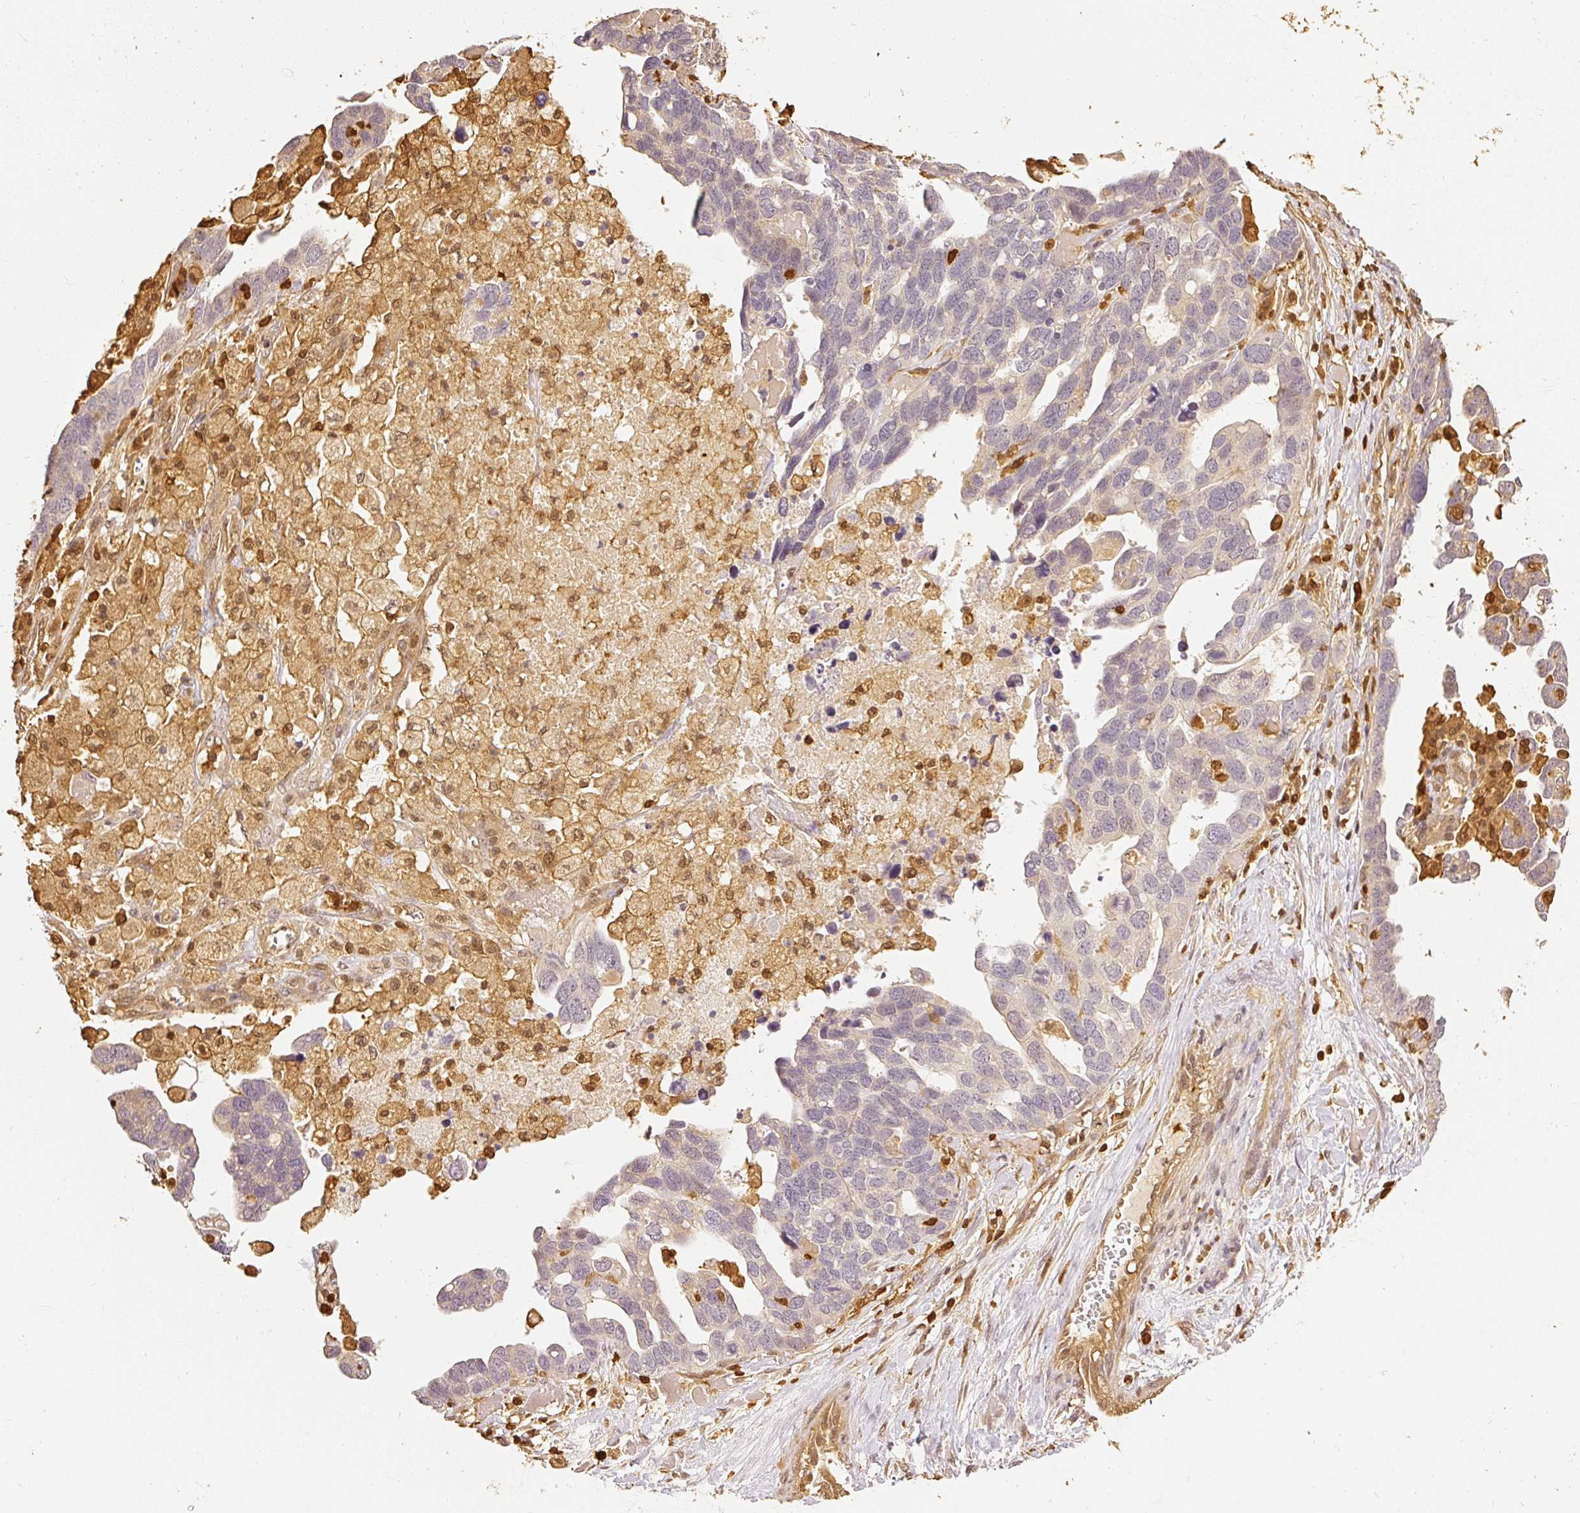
{"staining": {"intensity": "weak", "quantity": "<25%", "location": "cytoplasmic/membranous"}, "tissue": "ovarian cancer", "cell_type": "Tumor cells", "image_type": "cancer", "snomed": [{"axis": "morphology", "description": "Cystadenocarcinoma, serous, NOS"}, {"axis": "topography", "description": "Ovary"}], "caption": "DAB immunohistochemical staining of serous cystadenocarcinoma (ovarian) displays no significant staining in tumor cells.", "gene": "PFN1", "patient": {"sex": "female", "age": 54}}